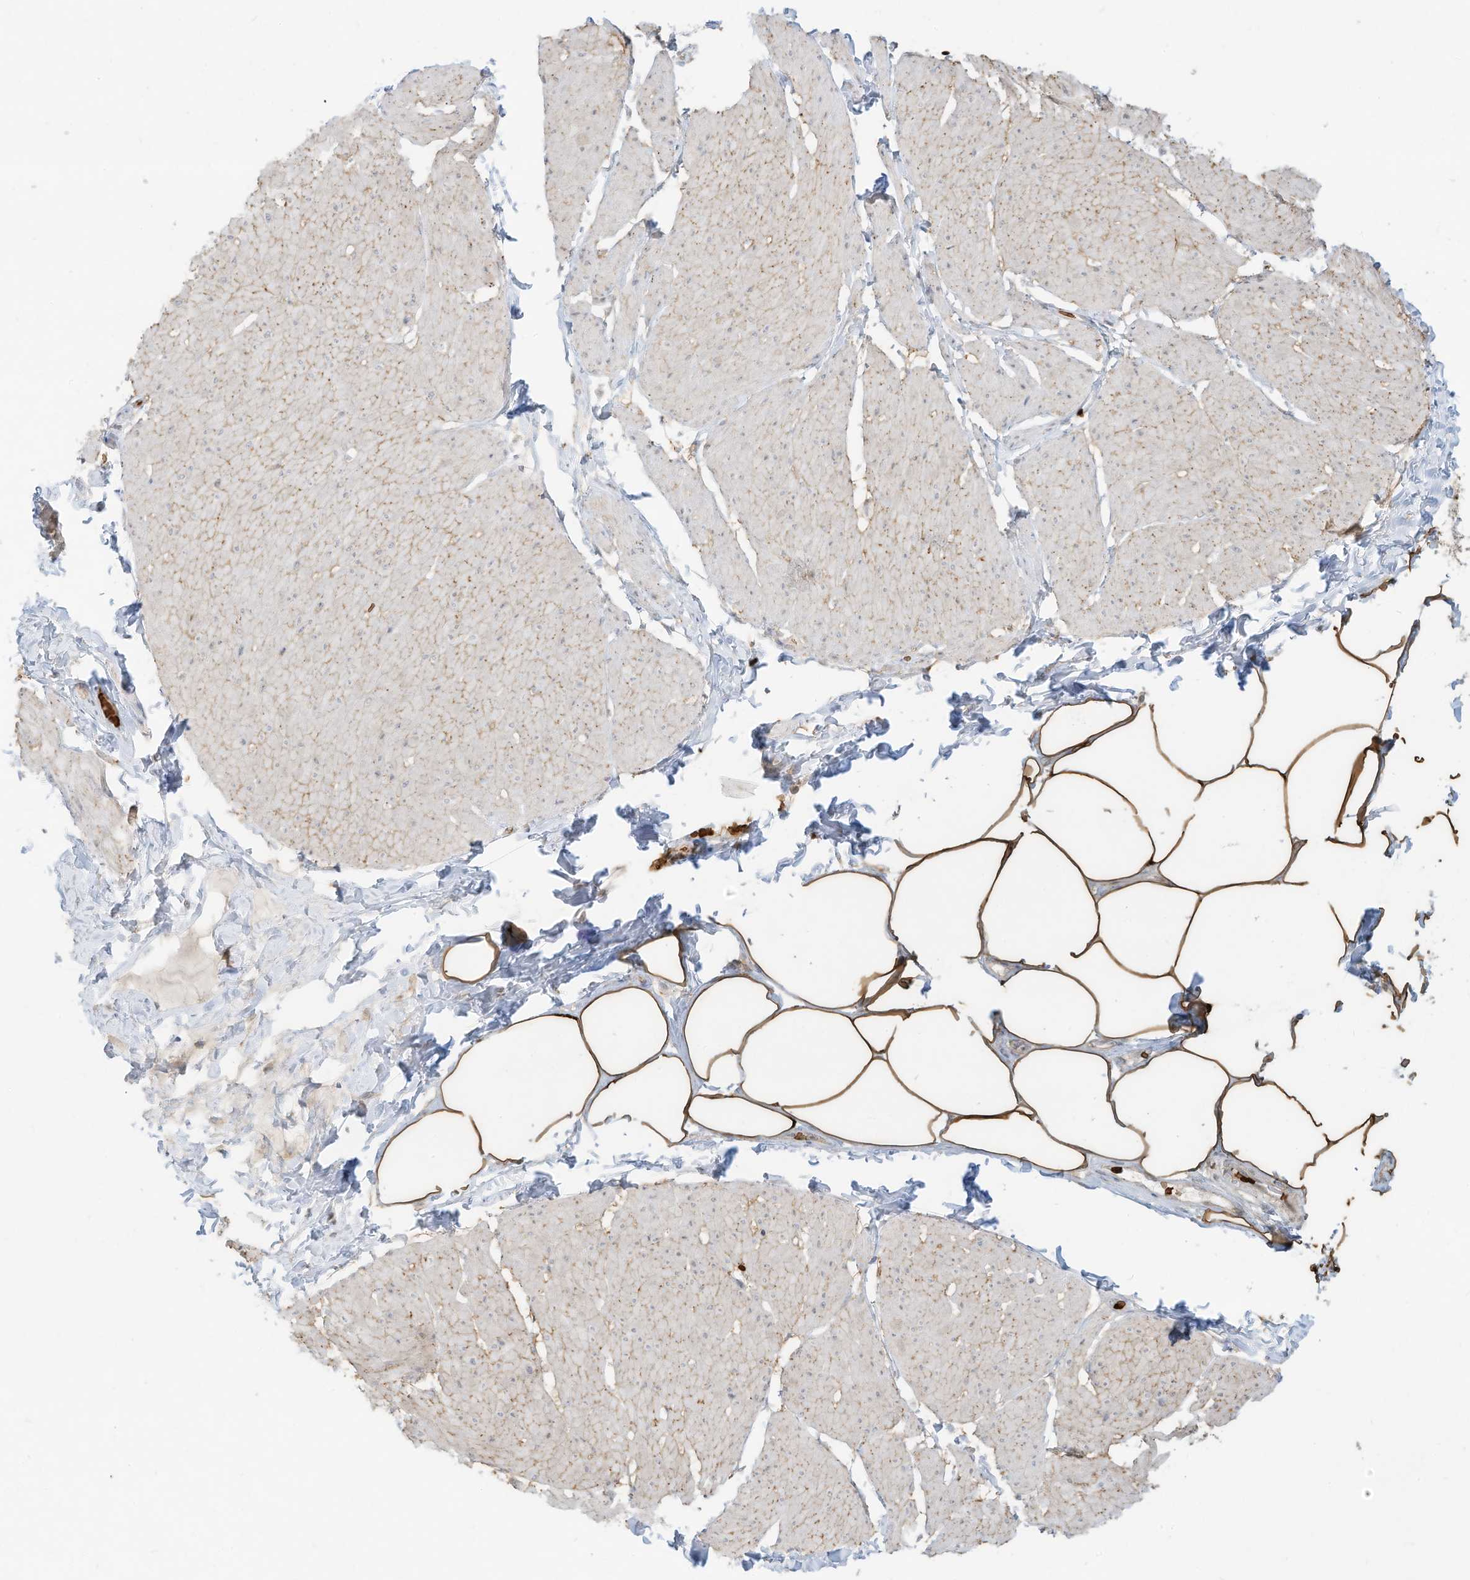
{"staining": {"intensity": "weak", "quantity": "25%-75%", "location": "cytoplasmic/membranous"}, "tissue": "smooth muscle", "cell_type": "Smooth muscle cells", "image_type": "normal", "snomed": [{"axis": "morphology", "description": "Urothelial carcinoma, High grade"}, {"axis": "topography", "description": "Urinary bladder"}], "caption": "This micrograph shows IHC staining of normal human smooth muscle, with low weak cytoplasmic/membranous expression in approximately 25%-75% of smooth muscle cells.", "gene": "OFD1", "patient": {"sex": "male", "age": 46}}